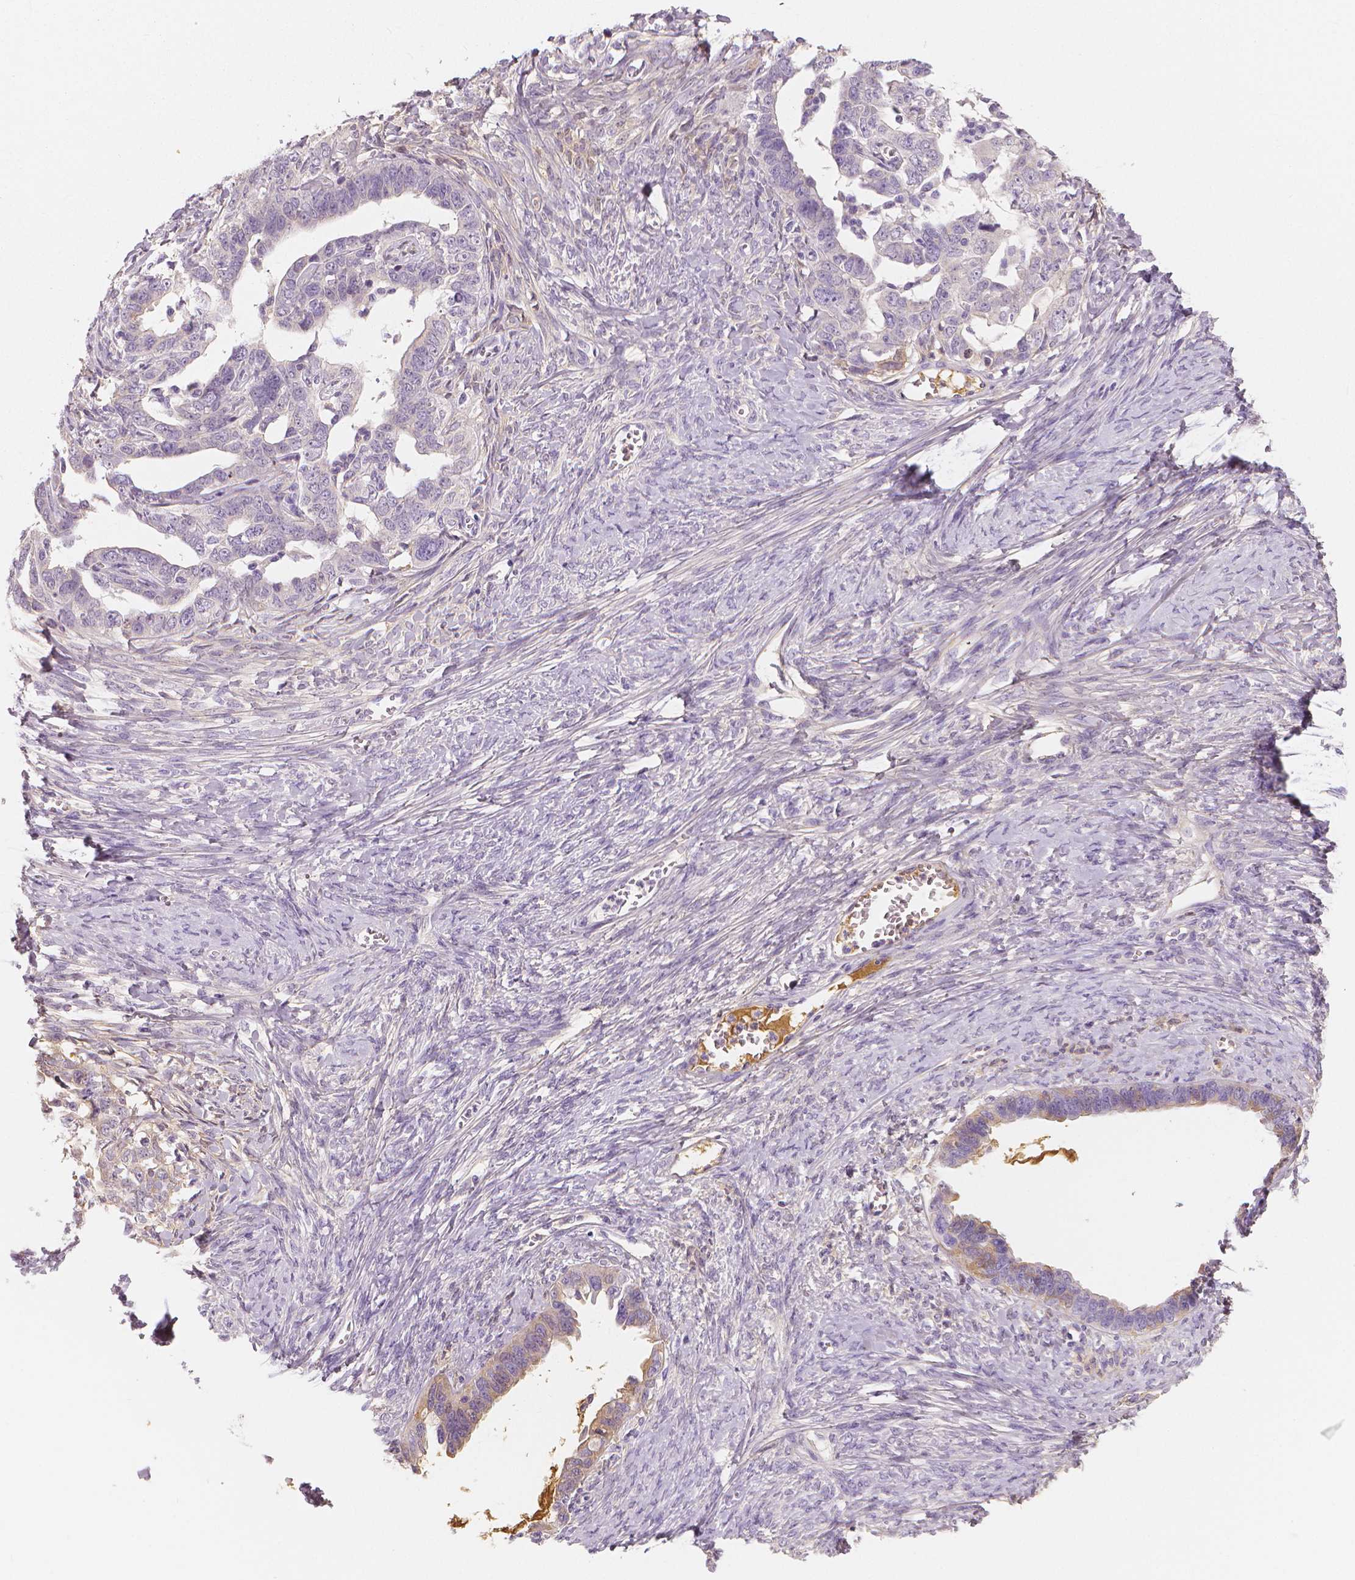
{"staining": {"intensity": "negative", "quantity": "none", "location": "none"}, "tissue": "ovarian cancer", "cell_type": "Tumor cells", "image_type": "cancer", "snomed": [{"axis": "morphology", "description": "Cystadenocarcinoma, serous, NOS"}, {"axis": "topography", "description": "Ovary"}], "caption": "The immunohistochemistry histopathology image has no significant staining in tumor cells of ovarian cancer (serous cystadenocarcinoma) tissue.", "gene": "APOA4", "patient": {"sex": "female", "age": 69}}